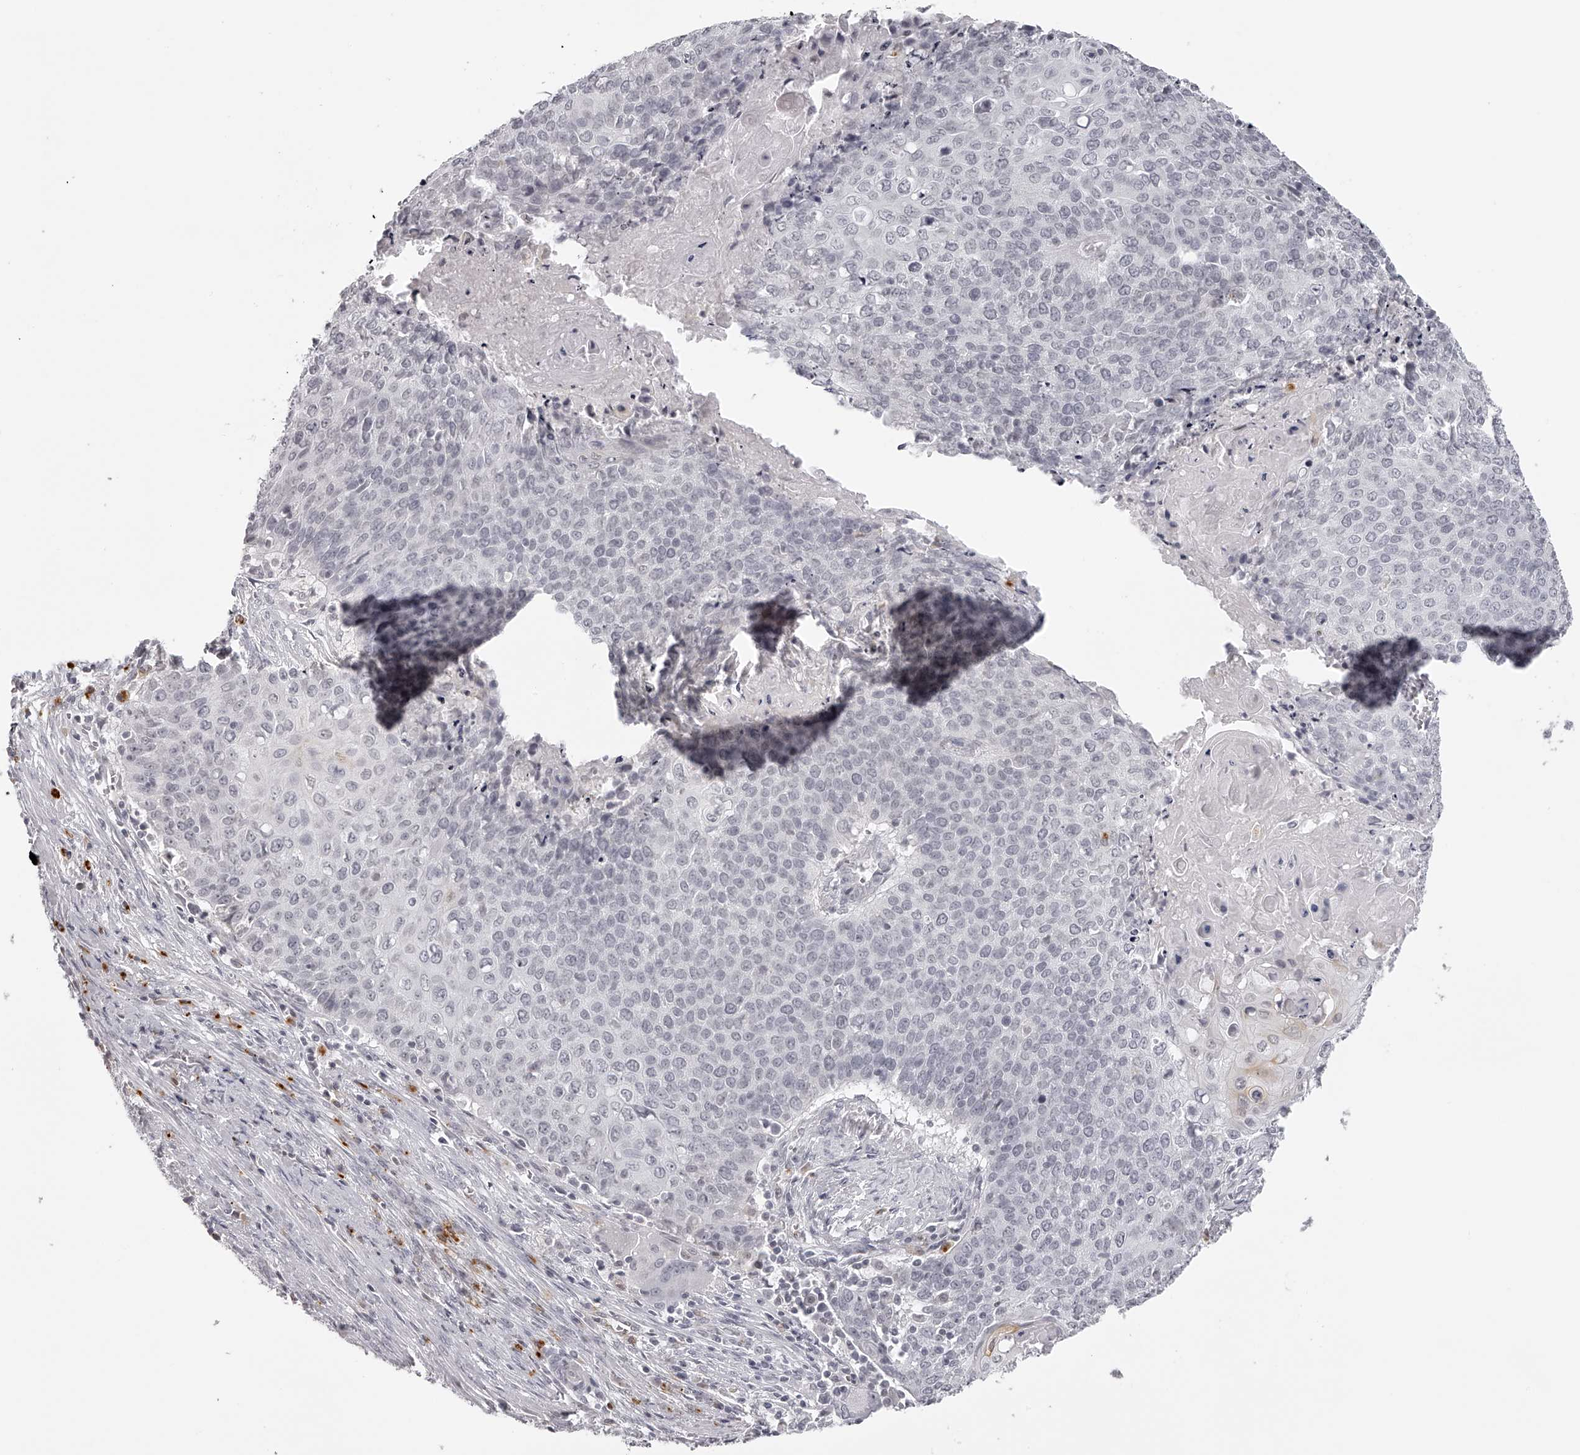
{"staining": {"intensity": "negative", "quantity": "none", "location": "none"}, "tissue": "cervical cancer", "cell_type": "Tumor cells", "image_type": "cancer", "snomed": [{"axis": "morphology", "description": "Squamous cell carcinoma, NOS"}, {"axis": "topography", "description": "Cervix"}], "caption": "Squamous cell carcinoma (cervical) stained for a protein using immunohistochemistry displays no expression tumor cells.", "gene": "RNF220", "patient": {"sex": "female", "age": 39}}